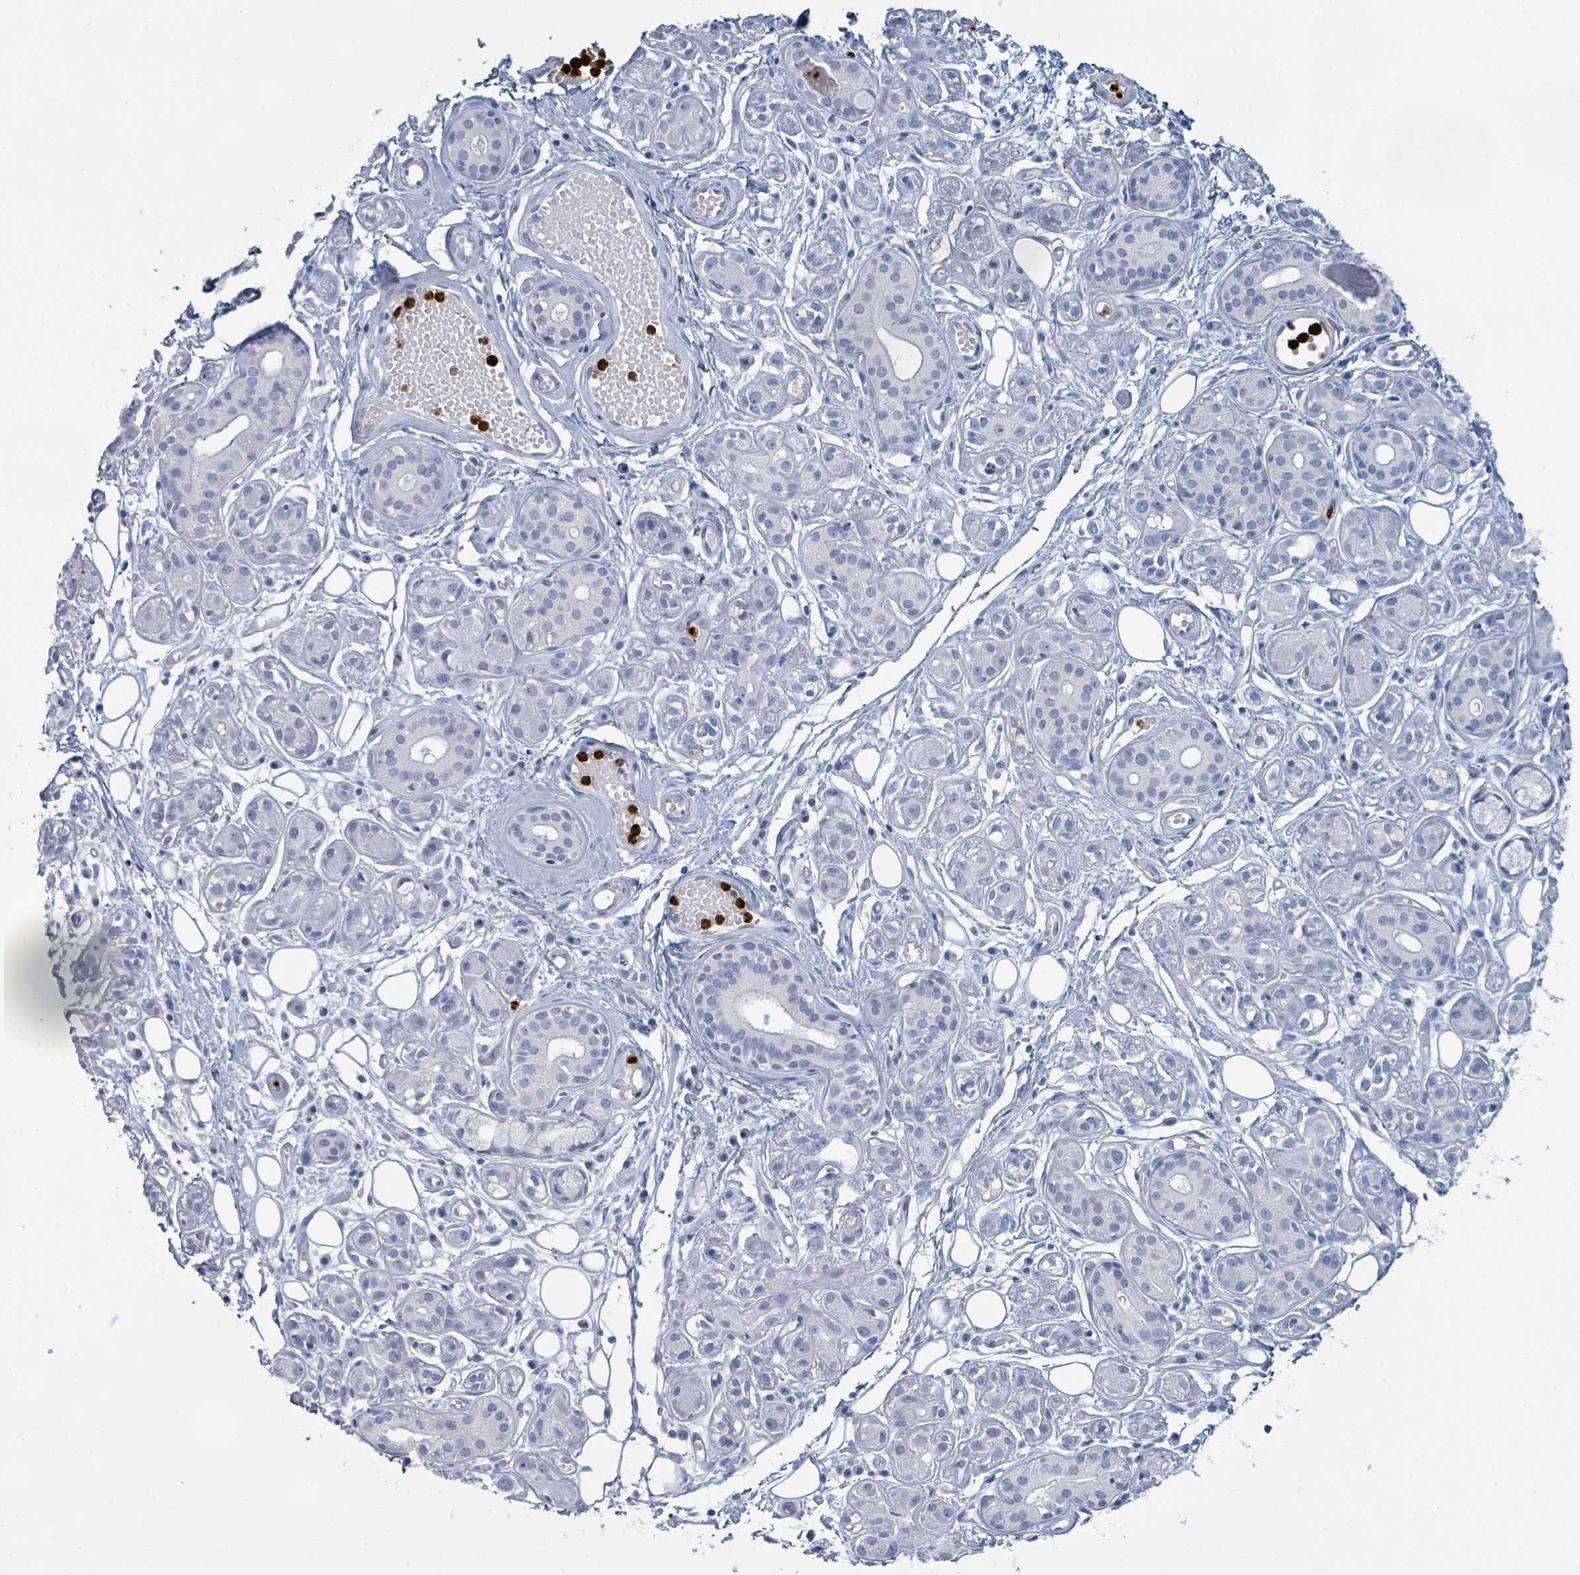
{"staining": {"intensity": "negative", "quantity": "none", "location": "none"}, "tissue": "salivary gland", "cell_type": "Glandular cells", "image_type": "normal", "snomed": [{"axis": "morphology", "description": "Normal tissue, NOS"}, {"axis": "topography", "description": "Salivary gland"}], "caption": "A micrograph of salivary gland stained for a protein demonstrates no brown staining in glandular cells. Nuclei are stained in blue.", "gene": "DEFA4", "patient": {"sex": "male", "age": 54}}